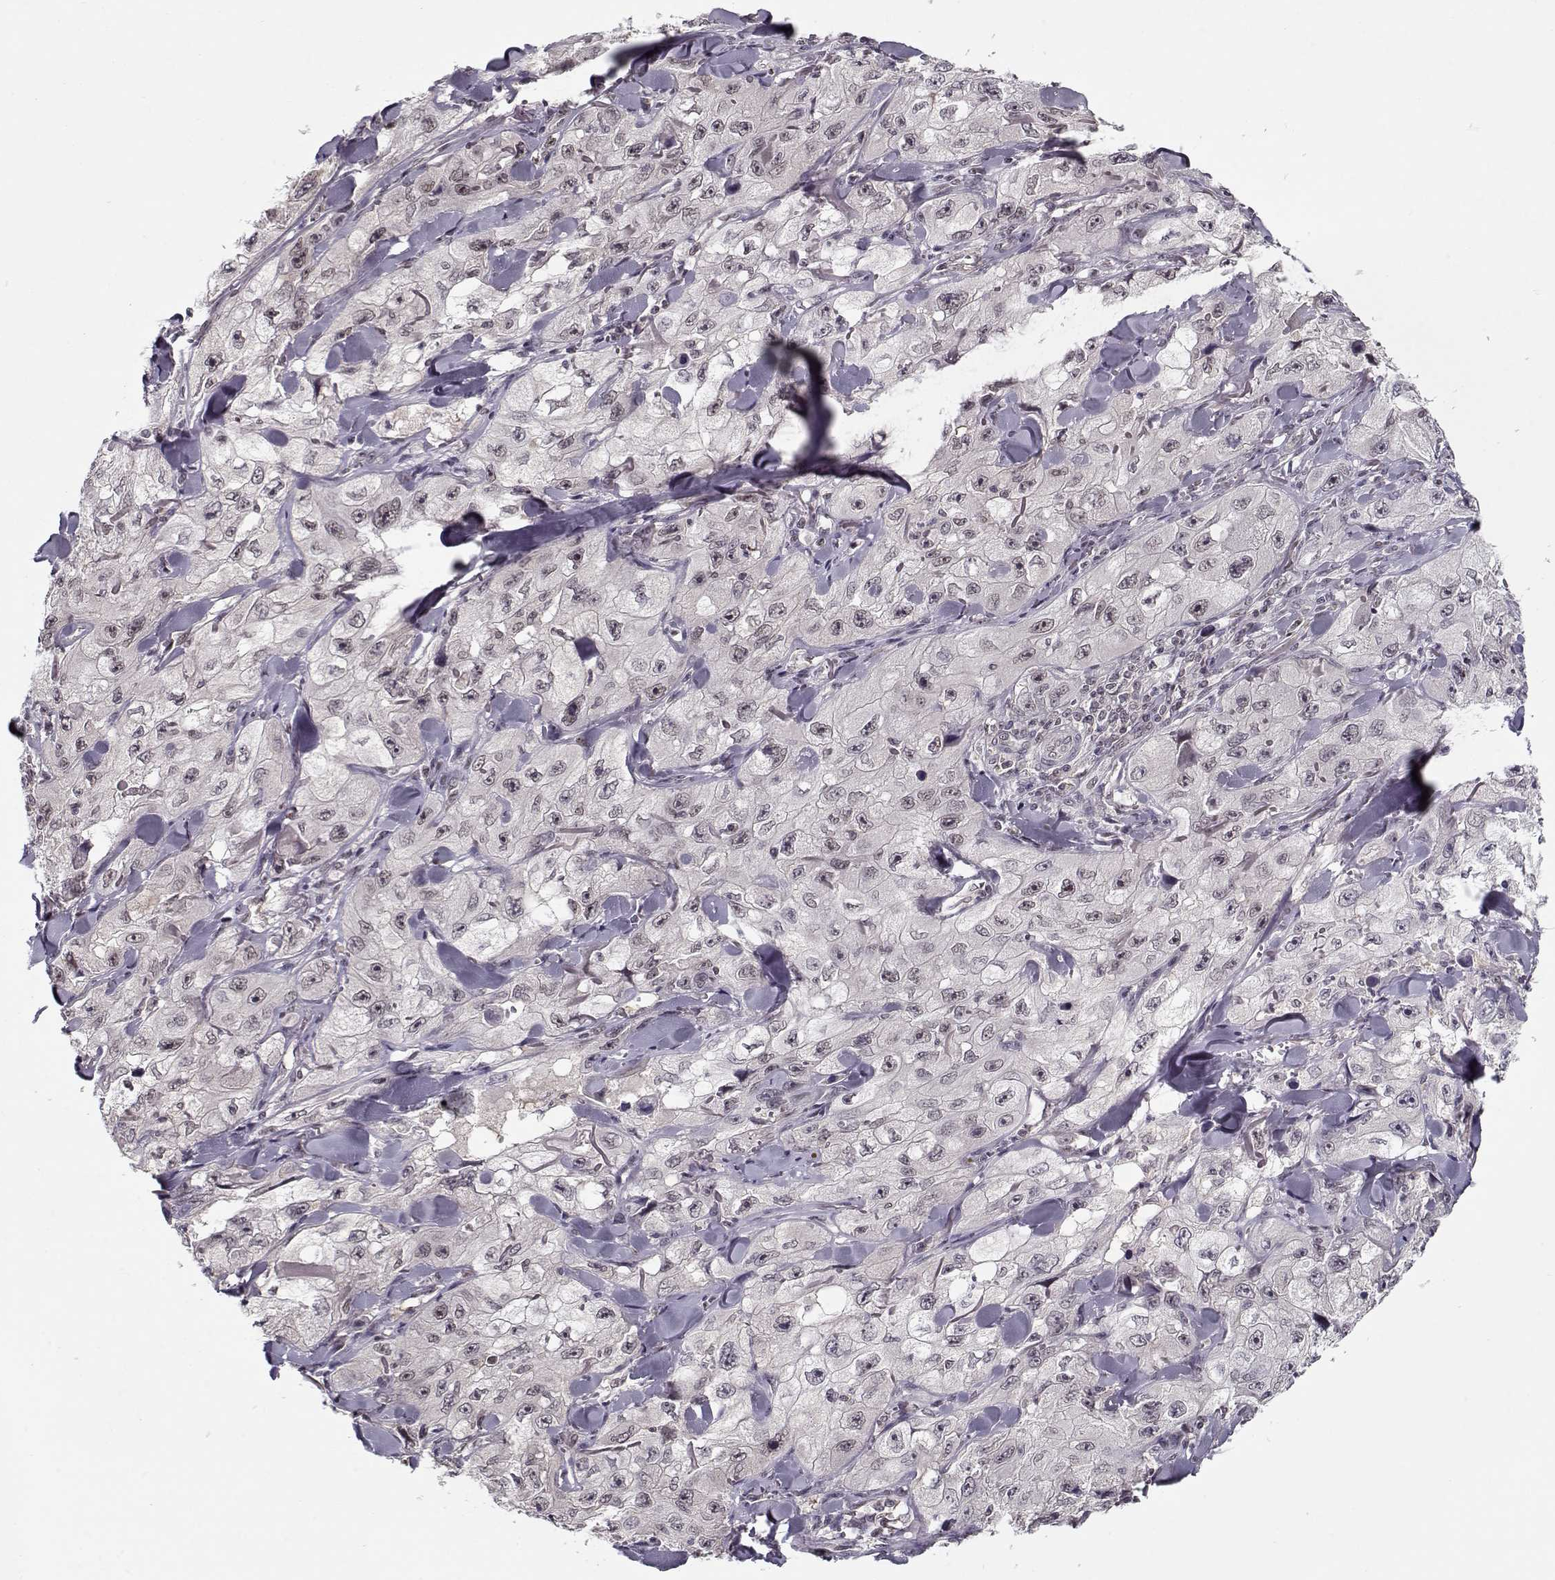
{"staining": {"intensity": "weak", "quantity": "<25%", "location": "nuclear"}, "tissue": "skin cancer", "cell_type": "Tumor cells", "image_type": "cancer", "snomed": [{"axis": "morphology", "description": "Squamous cell carcinoma, NOS"}, {"axis": "topography", "description": "Skin"}, {"axis": "topography", "description": "Subcutis"}], "caption": "This is a histopathology image of immunohistochemistry (IHC) staining of skin squamous cell carcinoma, which shows no expression in tumor cells.", "gene": "TESPA1", "patient": {"sex": "male", "age": 73}}